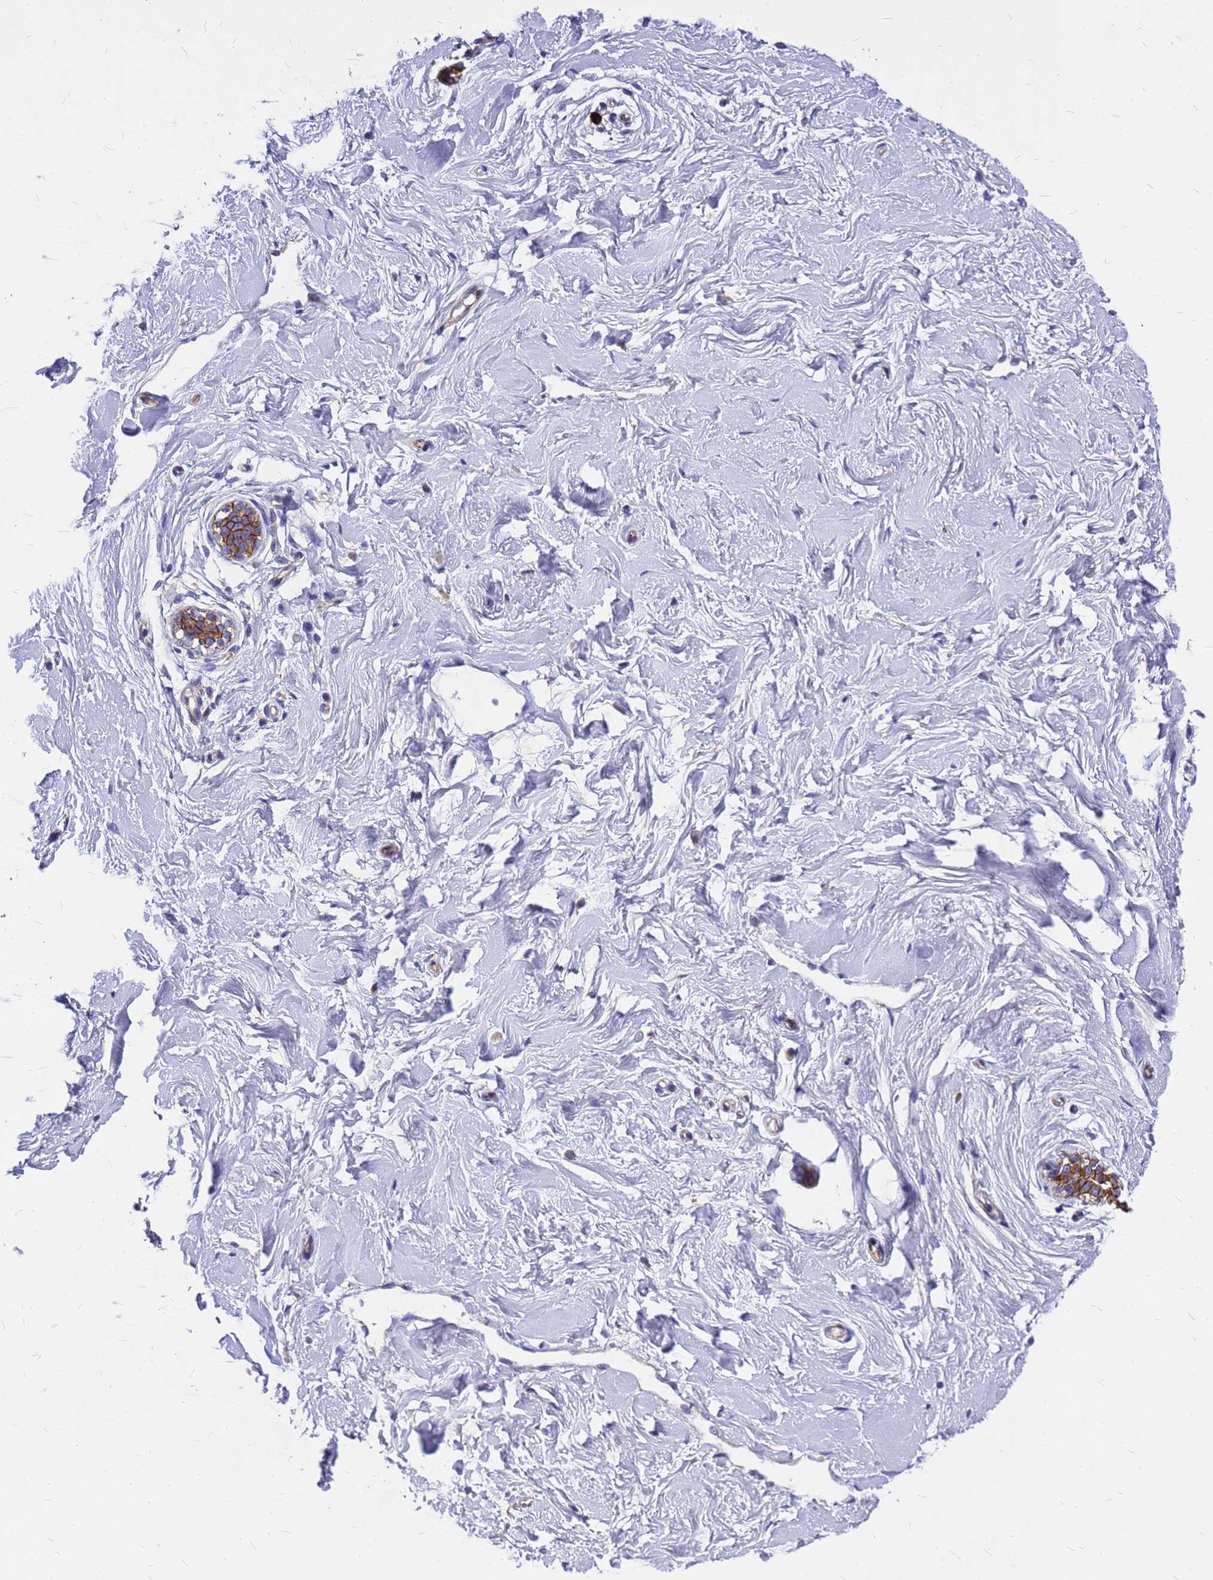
{"staining": {"intensity": "negative", "quantity": "none", "location": "none"}, "tissue": "breast", "cell_type": "Adipocytes", "image_type": "normal", "snomed": [{"axis": "morphology", "description": "Normal tissue, NOS"}, {"axis": "morphology", "description": "Adenoma, NOS"}, {"axis": "topography", "description": "Breast"}], "caption": "Photomicrograph shows no protein positivity in adipocytes of normal breast. (DAB immunohistochemistry (IHC) with hematoxylin counter stain).", "gene": "FBXW5", "patient": {"sex": "female", "age": 23}}